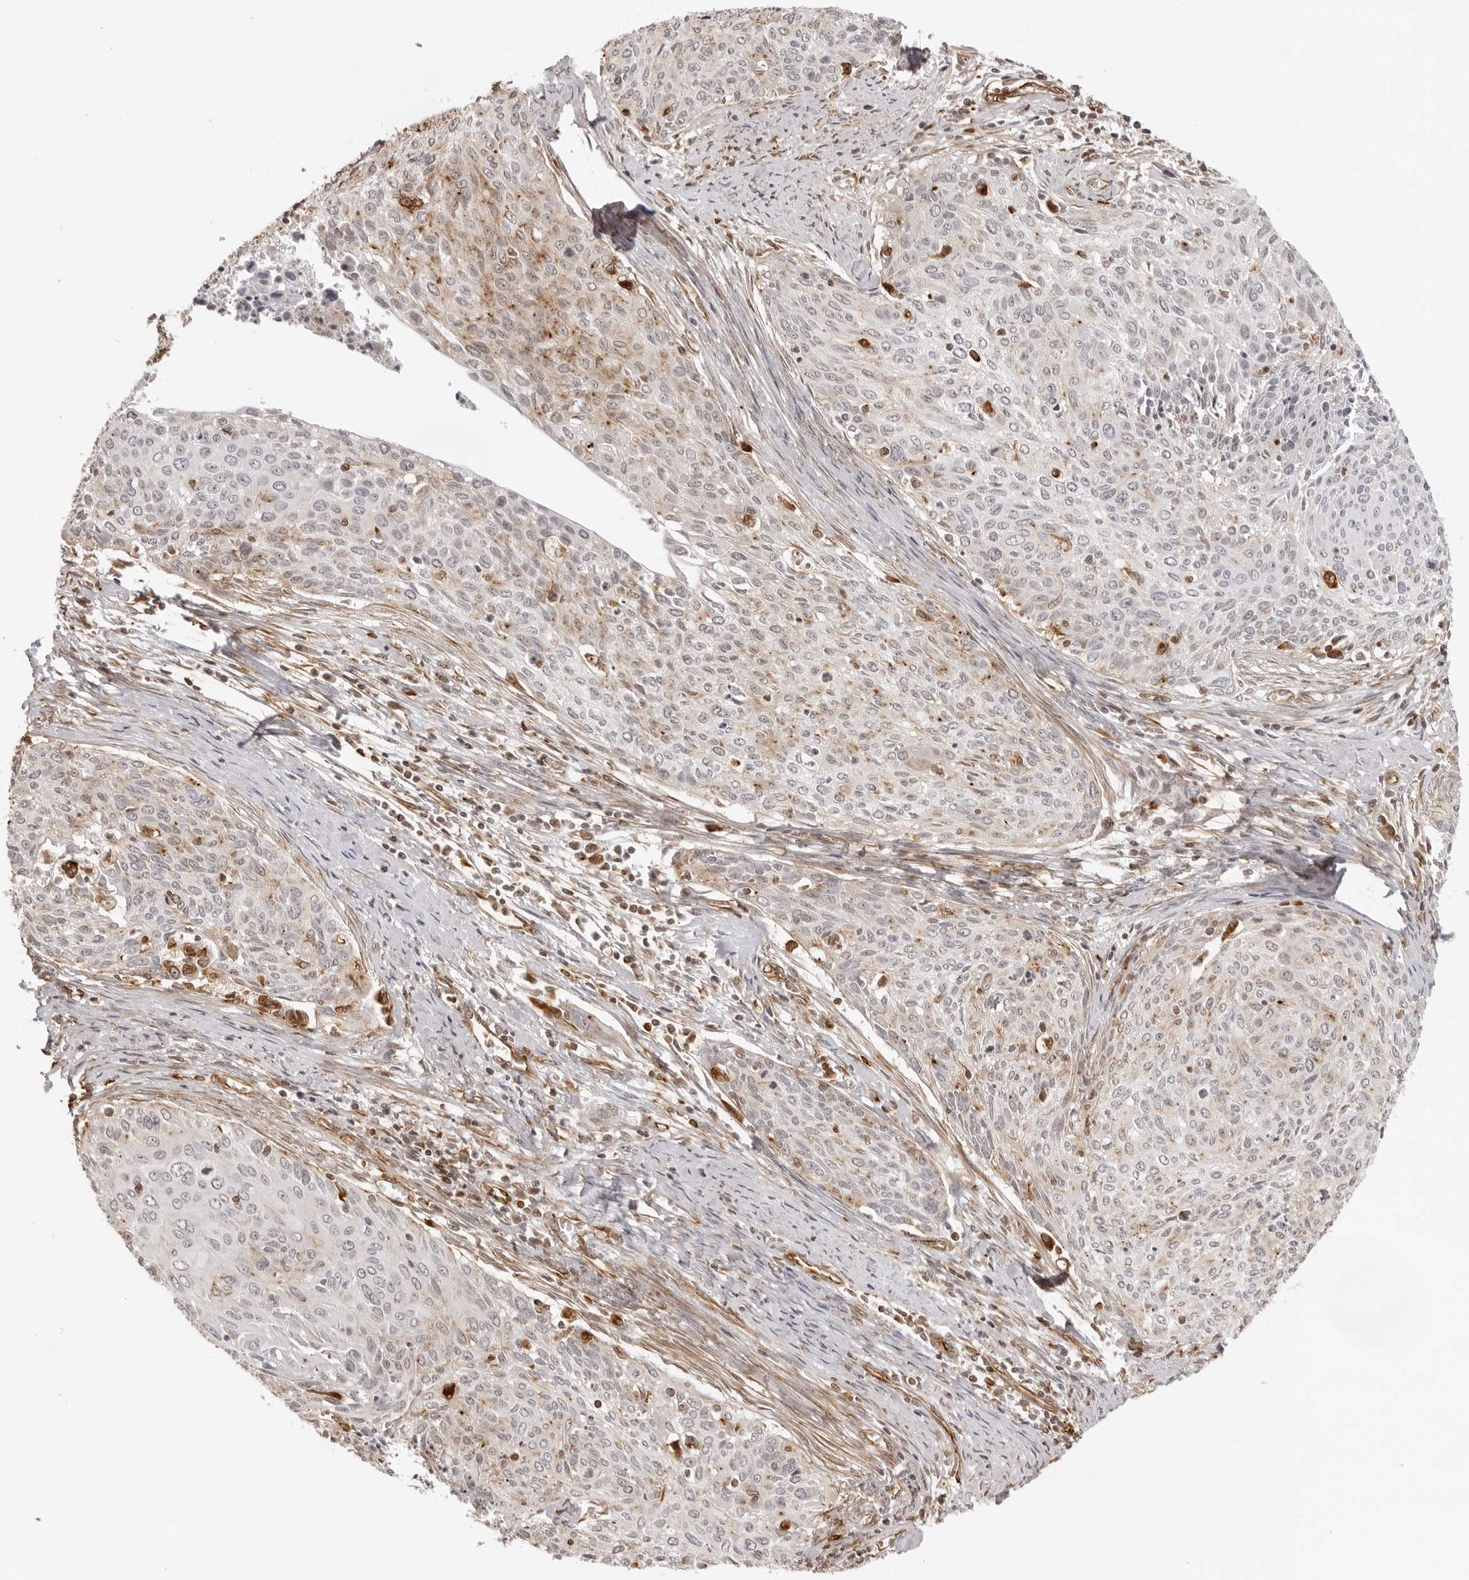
{"staining": {"intensity": "negative", "quantity": "none", "location": "none"}, "tissue": "cervical cancer", "cell_type": "Tumor cells", "image_type": "cancer", "snomed": [{"axis": "morphology", "description": "Squamous cell carcinoma, NOS"}, {"axis": "topography", "description": "Cervix"}], "caption": "DAB (3,3'-diaminobenzidine) immunohistochemical staining of human cervical cancer shows no significant staining in tumor cells. Nuclei are stained in blue.", "gene": "DYNLT5", "patient": {"sex": "female", "age": 55}}